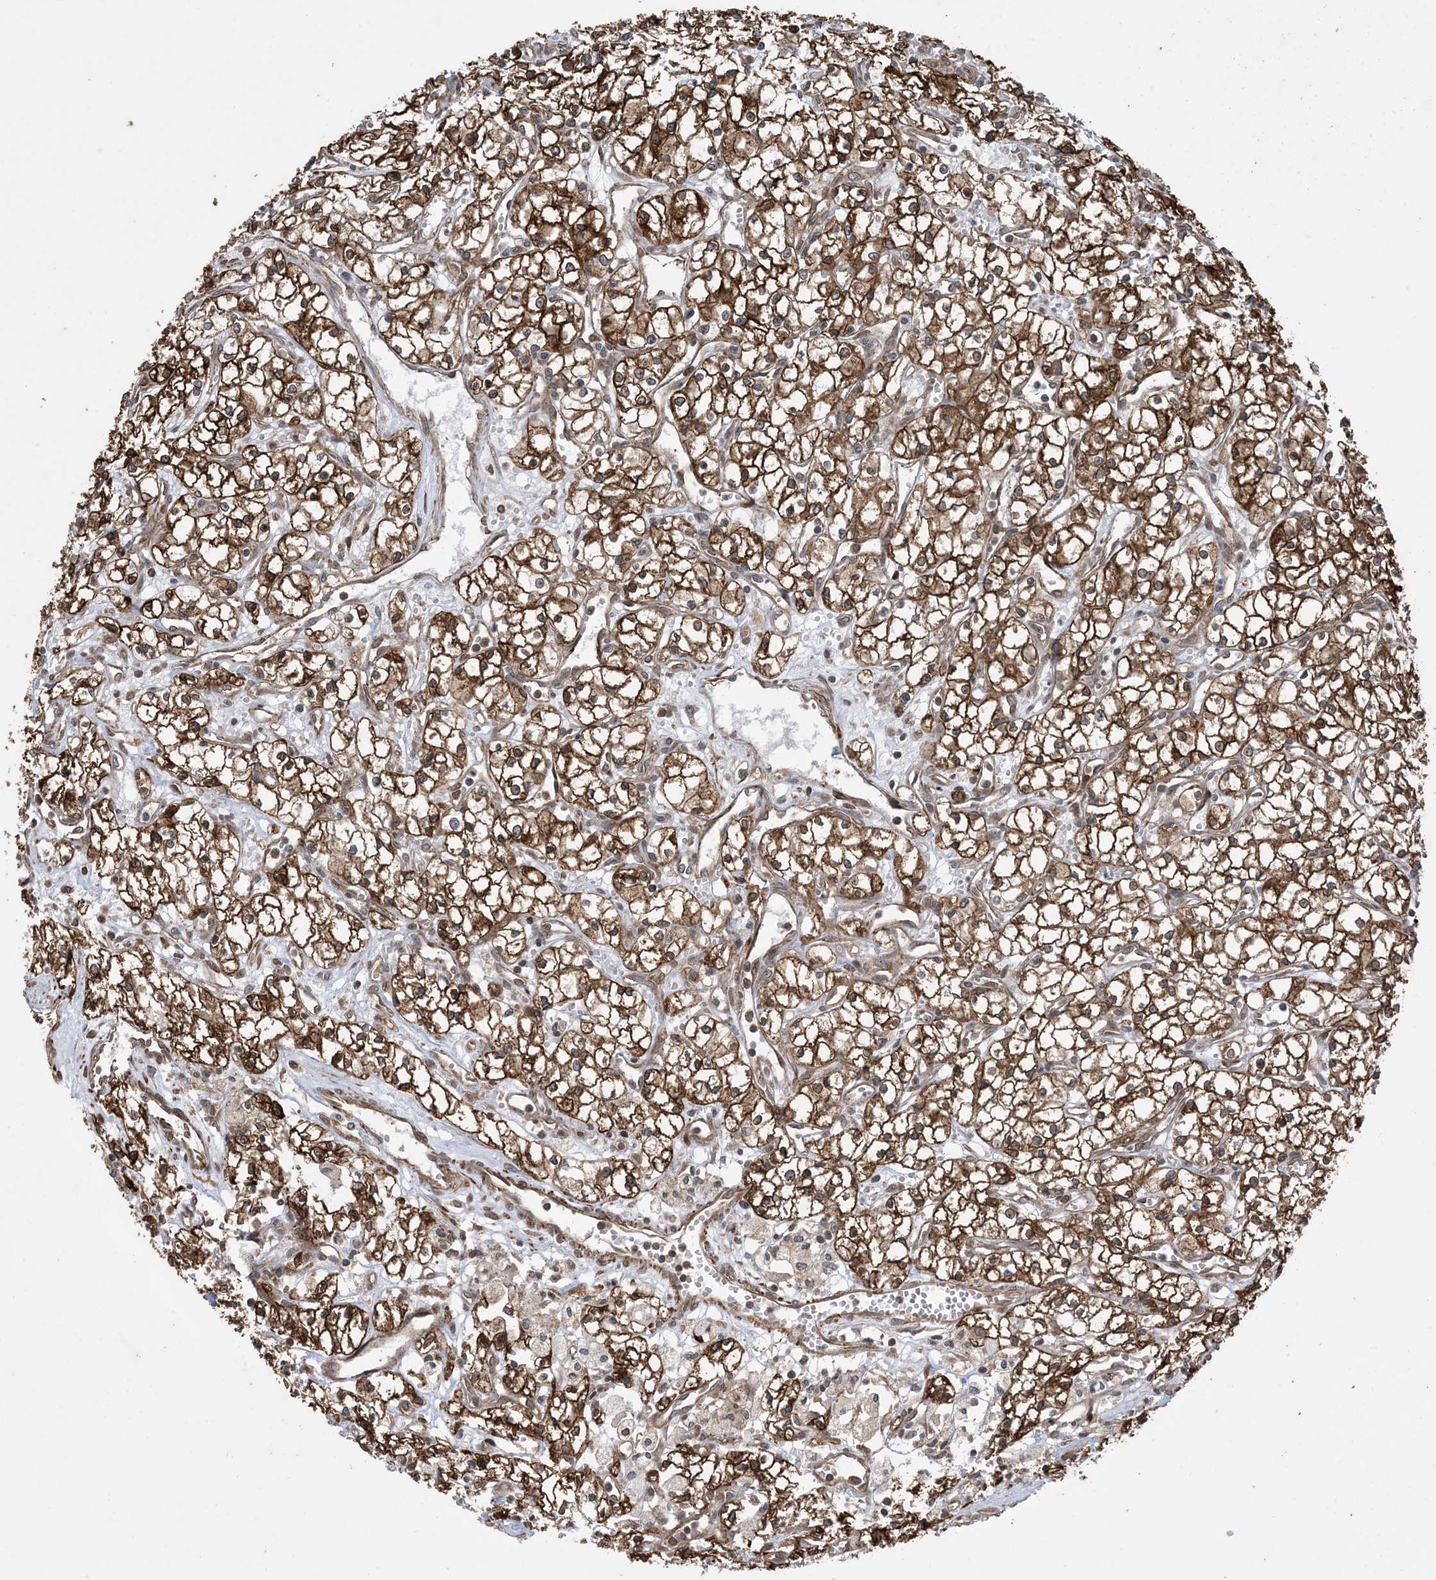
{"staining": {"intensity": "strong", "quantity": ">75%", "location": "cytoplasmic/membranous"}, "tissue": "renal cancer", "cell_type": "Tumor cells", "image_type": "cancer", "snomed": [{"axis": "morphology", "description": "Adenocarcinoma, NOS"}, {"axis": "topography", "description": "Kidney"}], "caption": "Tumor cells display high levels of strong cytoplasmic/membranous expression in about >75% of cells in human renal cancer.", "gene": "ZNF511", "patient": {"sex": "male", "age": 59}}